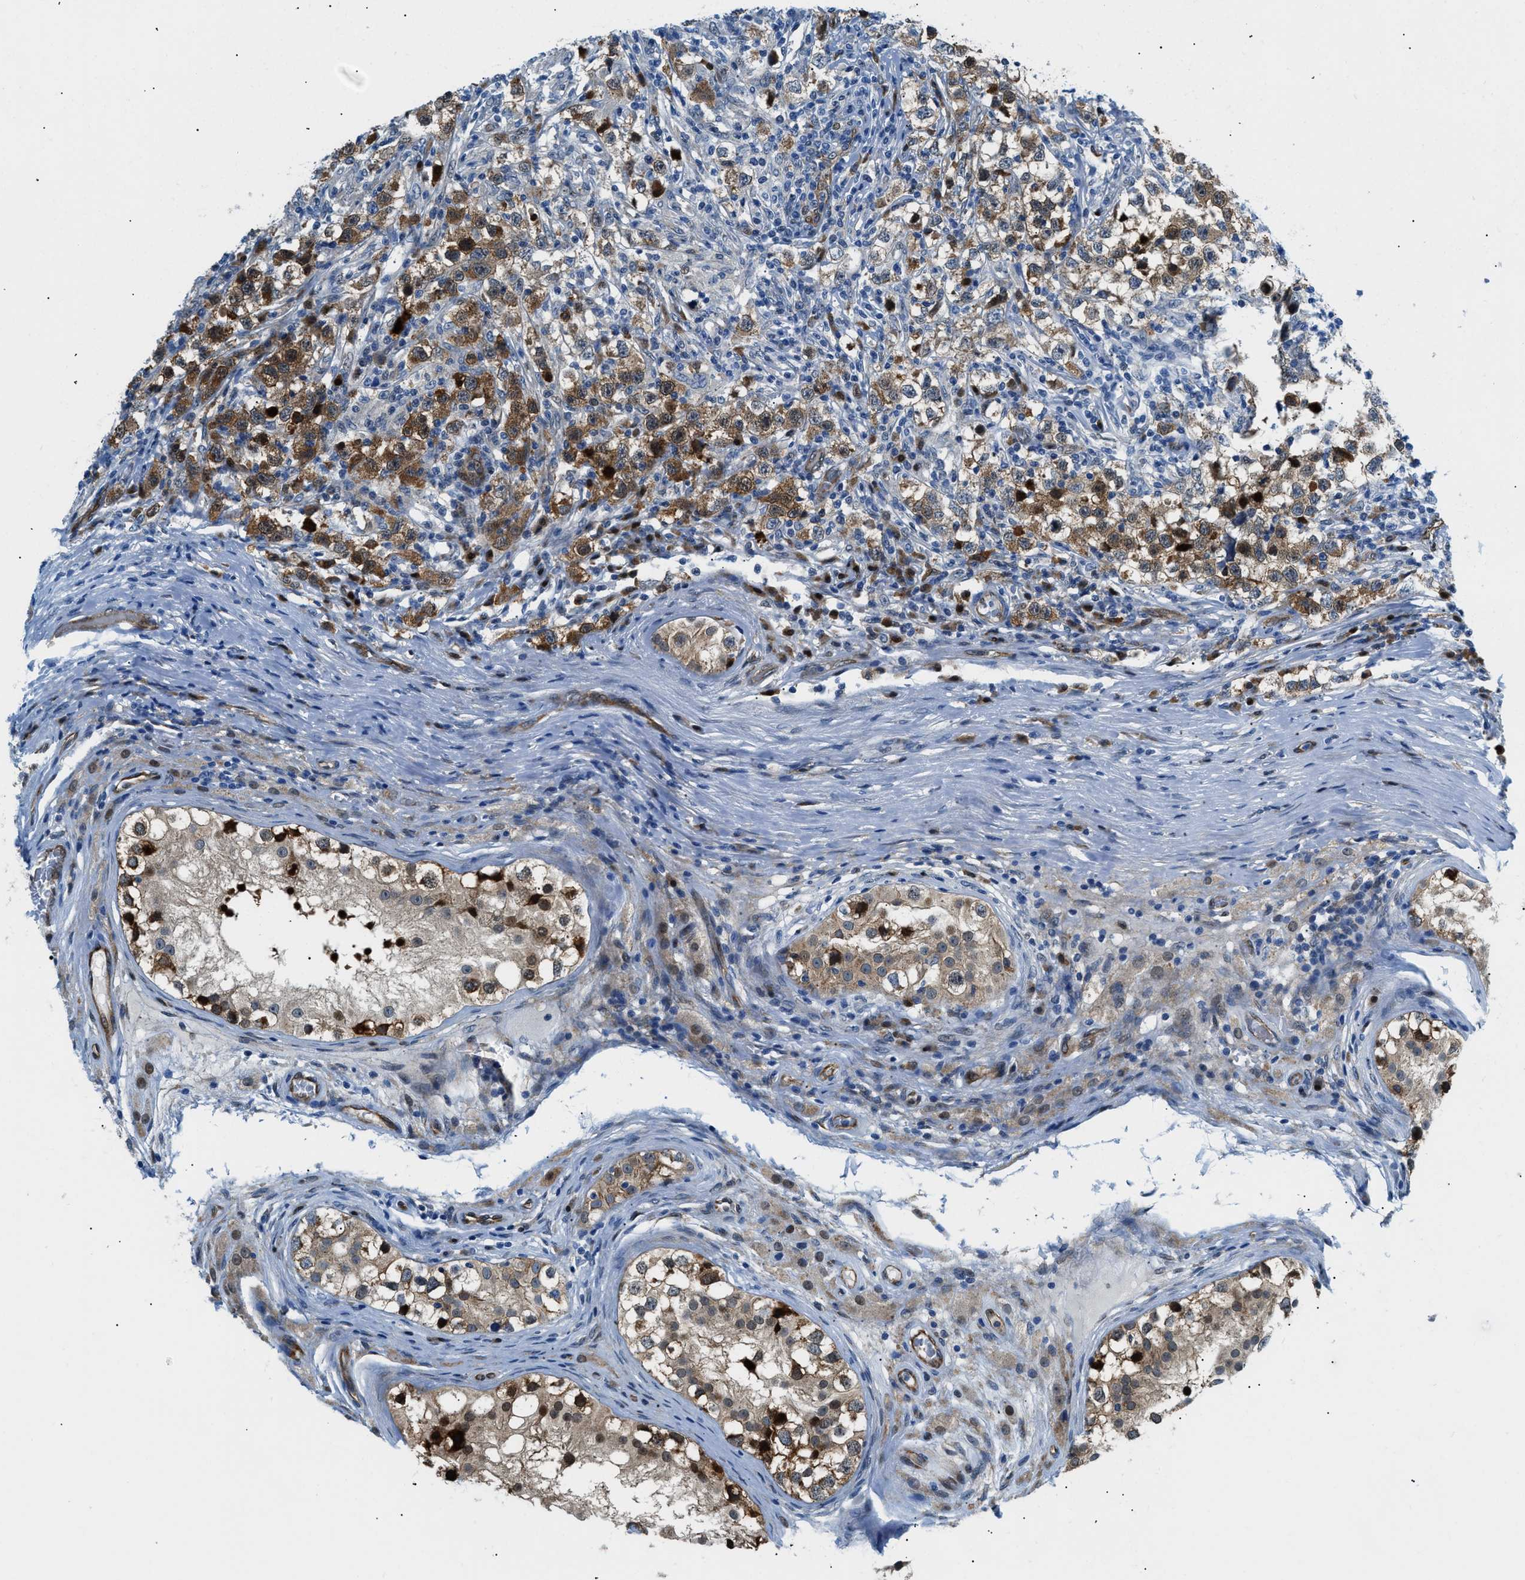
{"staining": {"intensity": "moderate", "quantity": ">75%", "location": "cytoplasmic/membranous,nuclear"}, "tissue": "testis cancer", "cell_type": "Tumor cells", "image_type": "cancer", "snomed": [{"axis": "morphology", "description": "Carcinoma, Embryonal, NOS"}, {"axis": "topography", "description": "Testis"}], "caption": "This is a micrograph of immunohistochemistry staining of embryonal carcinoma (testis), which shows moderate expression in the cytoplasmic/membranous and nuclear of tumor cells.", "gene": "YWHAE", "patient": {"sex": "male", "age": 21}}